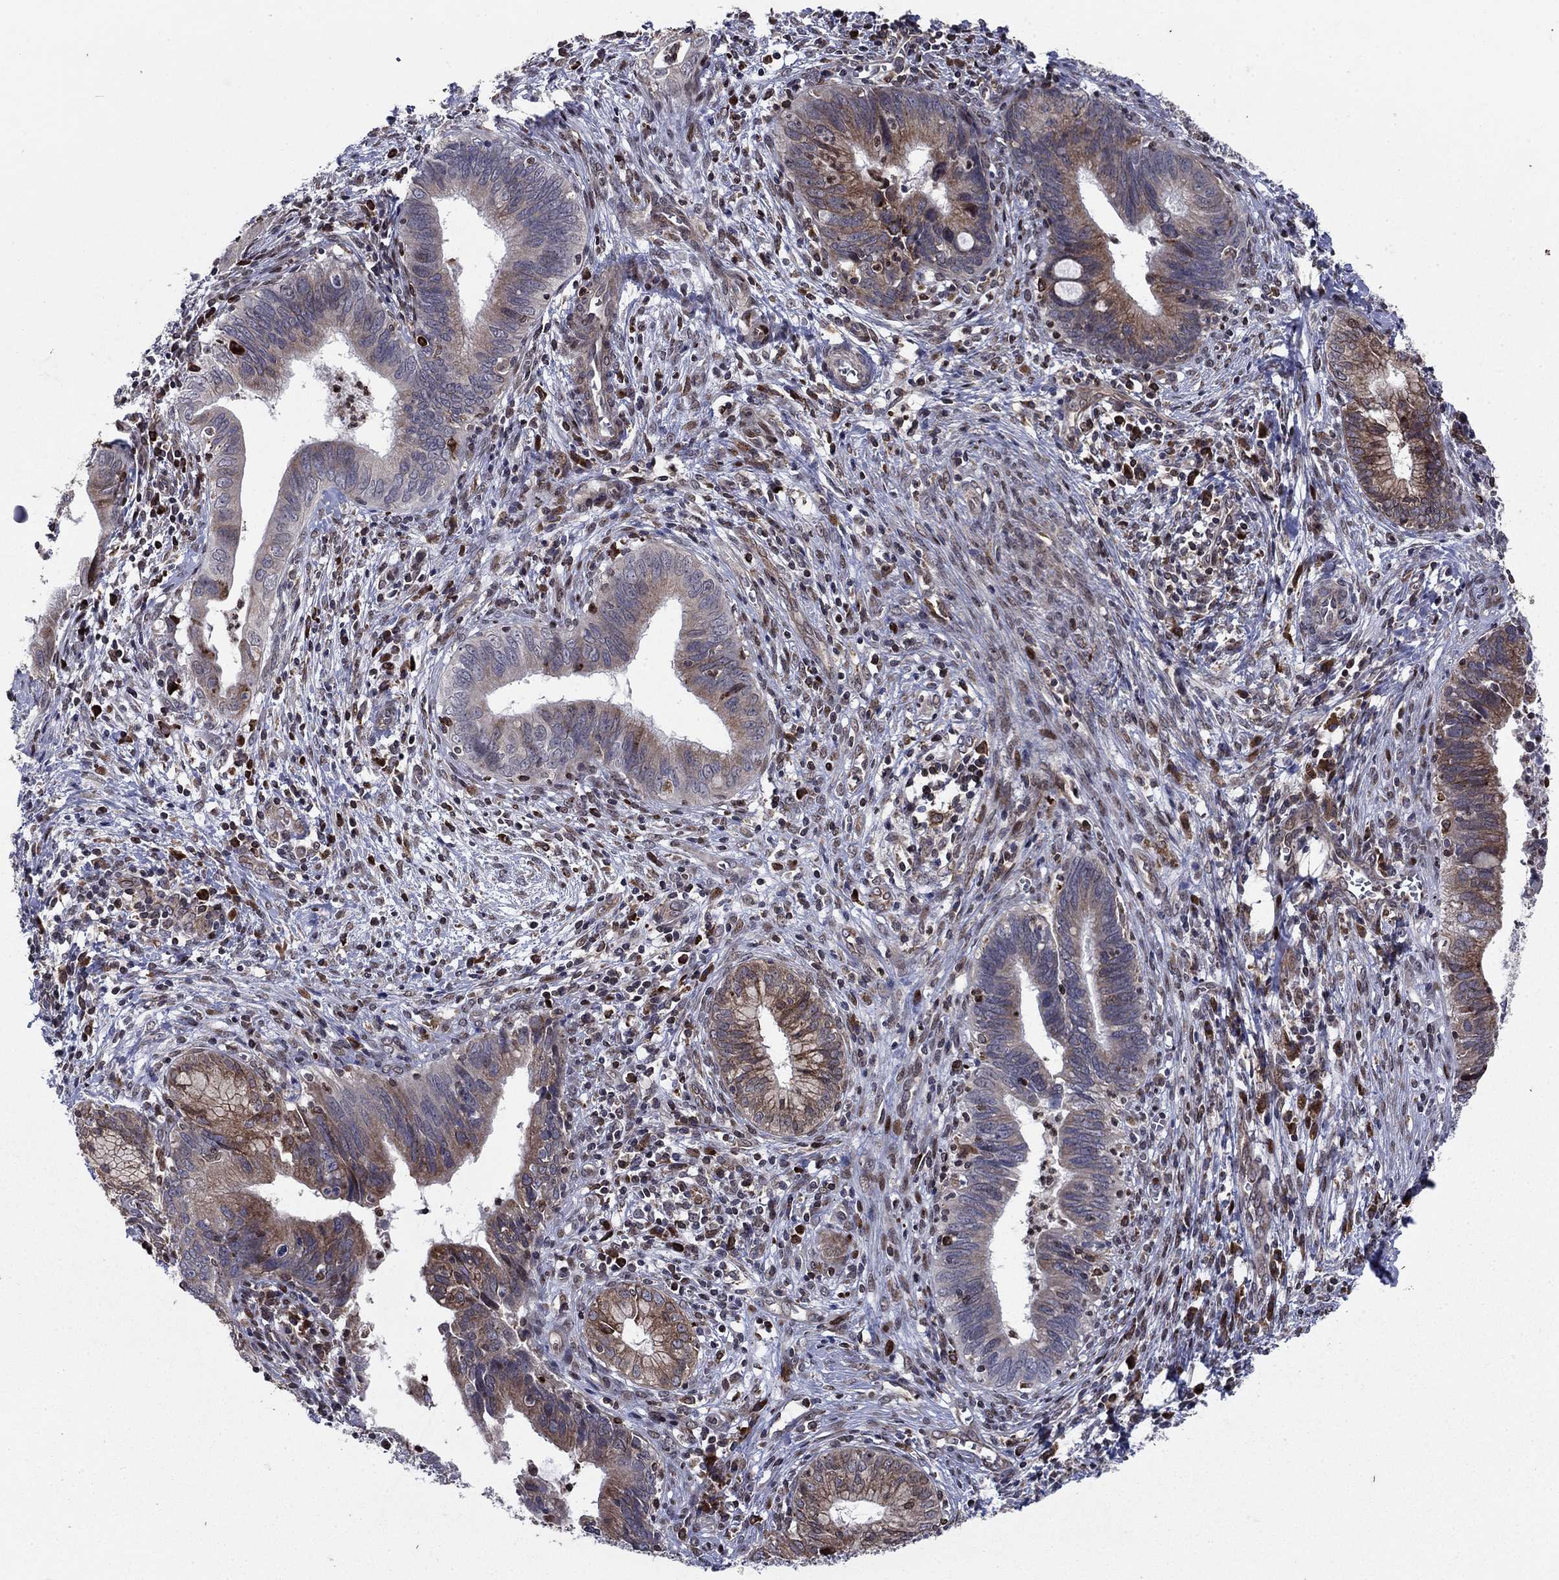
{"staining": {"intensity": "moderate", "quantity": "<25%", "location": "cytoplasmic/membranous"}, "tissue": "cervical cancer", "cell_type": "Tumor cells", "image_type": "cancer", "snomed": [{"axis": "morphology", "description": "Adenocarcinoma, NOS"}, {"axis": "topography", "description": "Cervix"}], "caption": "Immunohistochemical staining of adenocarcinoma (cervical) exhibits moderate cytoplasmic/membranous protein staining in about <25% of tumor cells. The protein is stained brown, and the nuclei are stained in blue (DAB IHC with brightfield microscopy, high magnification).", "gene": "DHRS7", "patient": {"sex": "female", "age": 42}}